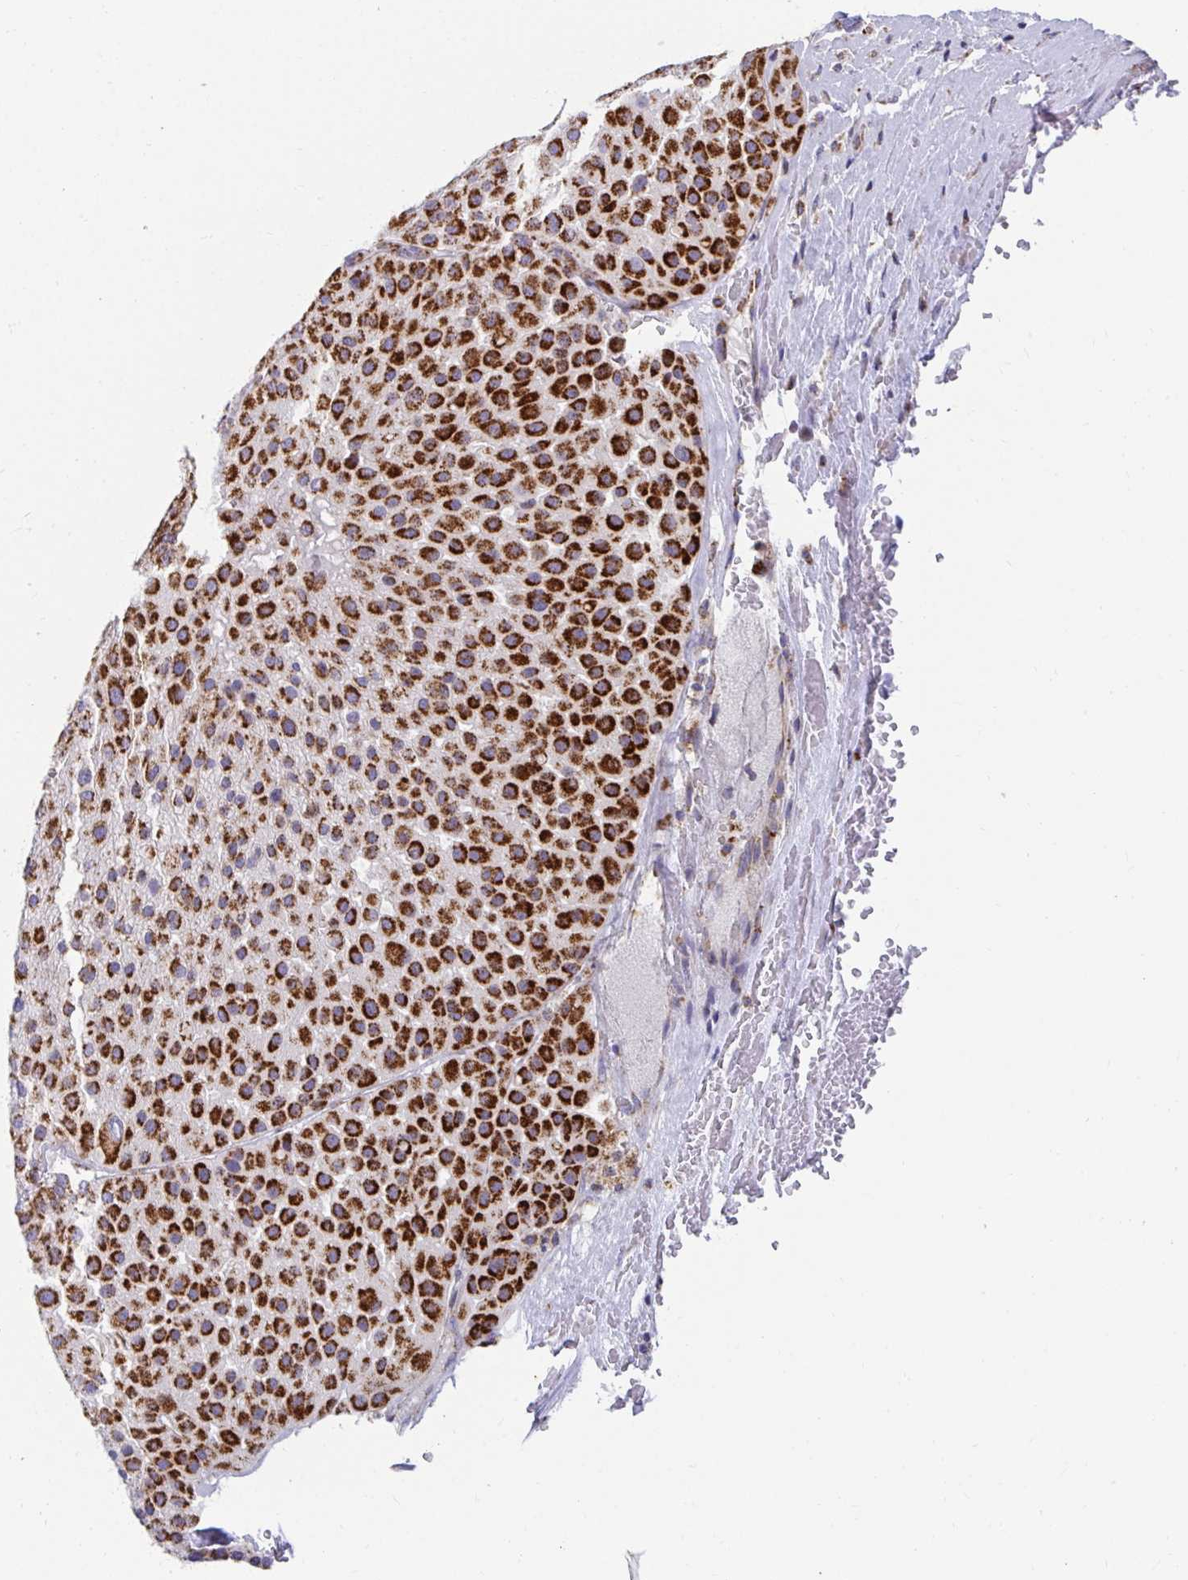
{"staining": {"intensity": "strong", "quantity": ">75%", "location": "cytoplasmic/membranous"}, "tissue": "melanoma", "cell_type": "Tumor cells", "image_type": "cancer", "snomed": [{"axis": "morphology", "description": "Malignant melanoma, Metastatic site"}, {"axis": "topography", "description": "Smooth muscle"}], "caption": "DAB immunohistochemical staining of malignant melanoma (metastatic site) reveals strong cytoplasmic/membranous protein expression in approximately >75% of tumor cells.", "gene": "EXOC5", "patient": {"sex": "male", "age": 41}}